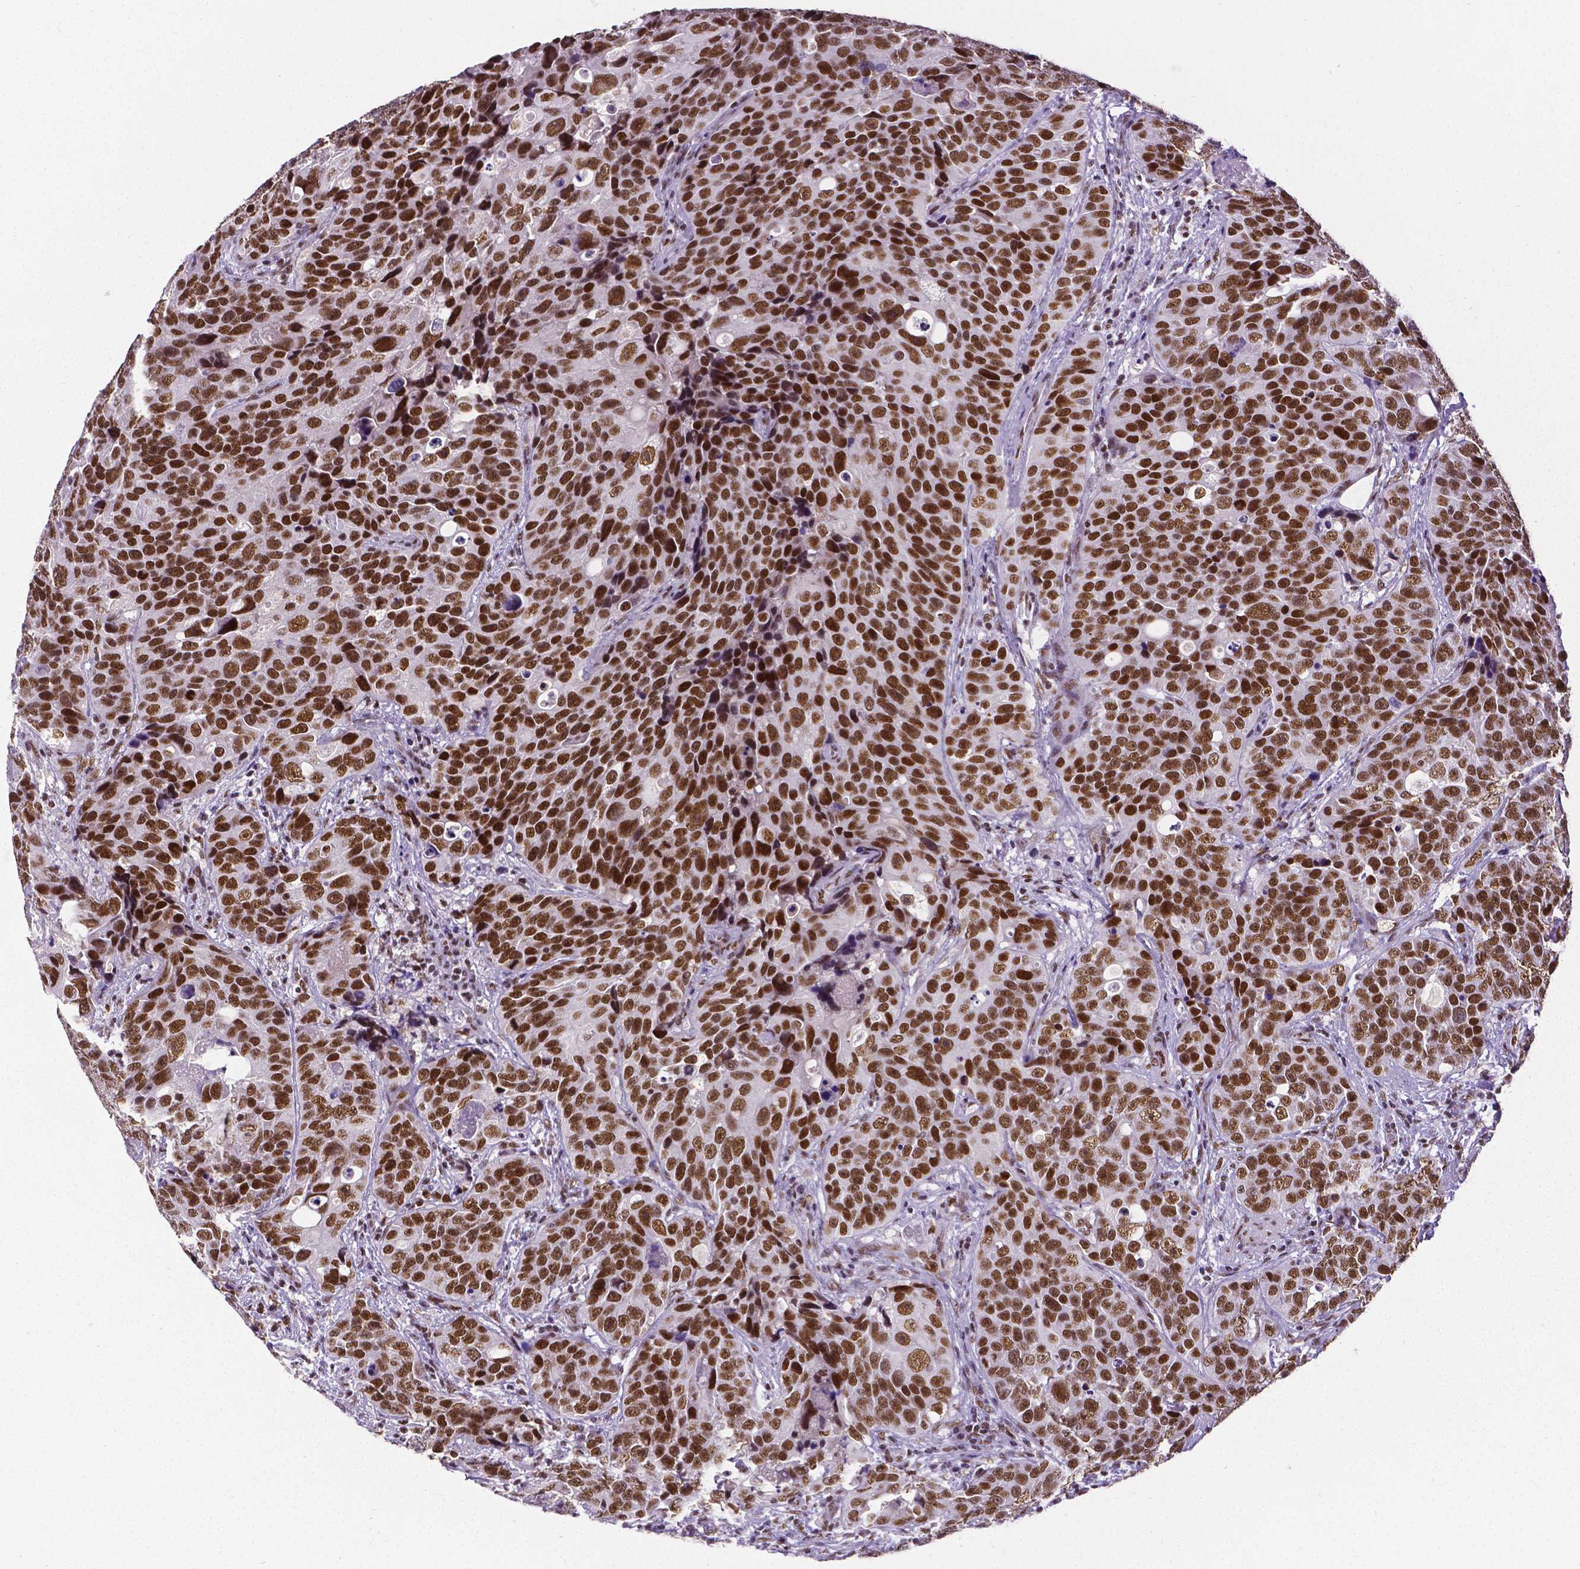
{"staining": {"intensity": "strong", "quantity": ">75%", "location": "nuclear"}, "tissue": "urothelial cancer", "cell_type": "Tumor cells", "image_type": "cancer", "snomed": [{"axis": "morphology", "description": "Urothelial carcinoma, NOS"}, {"axis": "topography", "description": "Urinary bladder"}], "caption": "Immunohistochemistry (IHC) image of human urothelial cancer stained for a protein (brown), which demonstrates high levels of strong nuclear staining in about >75% of tumor cells.", "gene": "REST", "patient": {"sex": "male", "age": 52}}